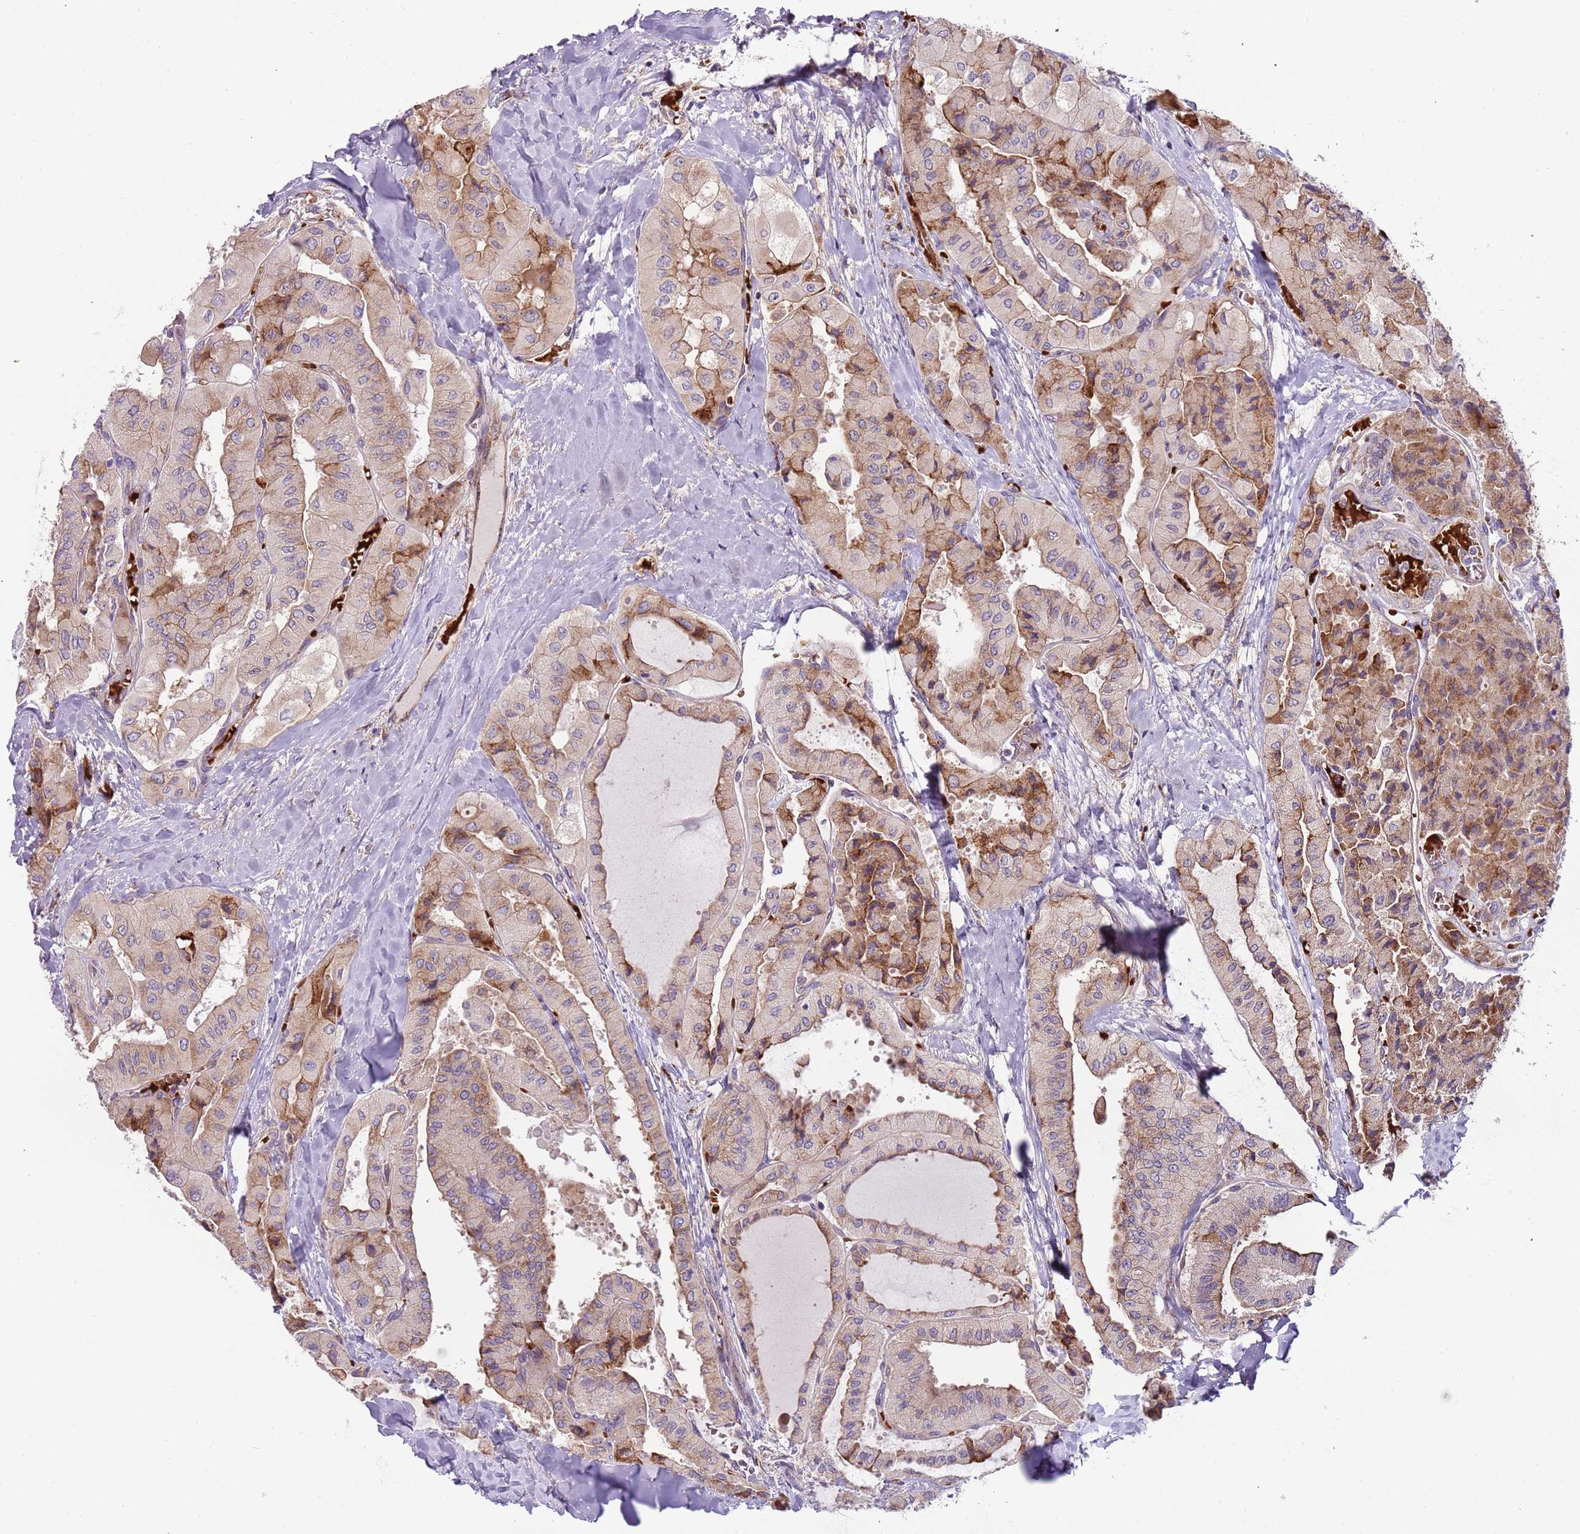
{"staining": {"intensity": "moderate", "quantity": "25%-75%", "location": "cytoplasmic/membranous"}, "tissue": "thyroid cancer", "cell_type": "Tumor cells", "image_type": "cancer", "snomed": [{"axis": "morphology", "description": "Normal tissue, NOS"}, {"axis": "morphology", "description": "Papillary adenocarcinoma, NOS"}, {"axis": "topography", "description": "Thyroid gland"}], "caption": "Papillary adenocarcinoma (thyroid) was stained to show a protein in brown. There is medium levels of moderate cytoplasmic/membranous expression in about 25%-75% of tumor cells. Using DAB (3,3'-diaminobenzidine) (brown) and hematoxylin (blue) stains, captured at high magnification using brightfield microscopy.", "gene": "VWCE", "patient": {"sex": "female", "age": 59}}